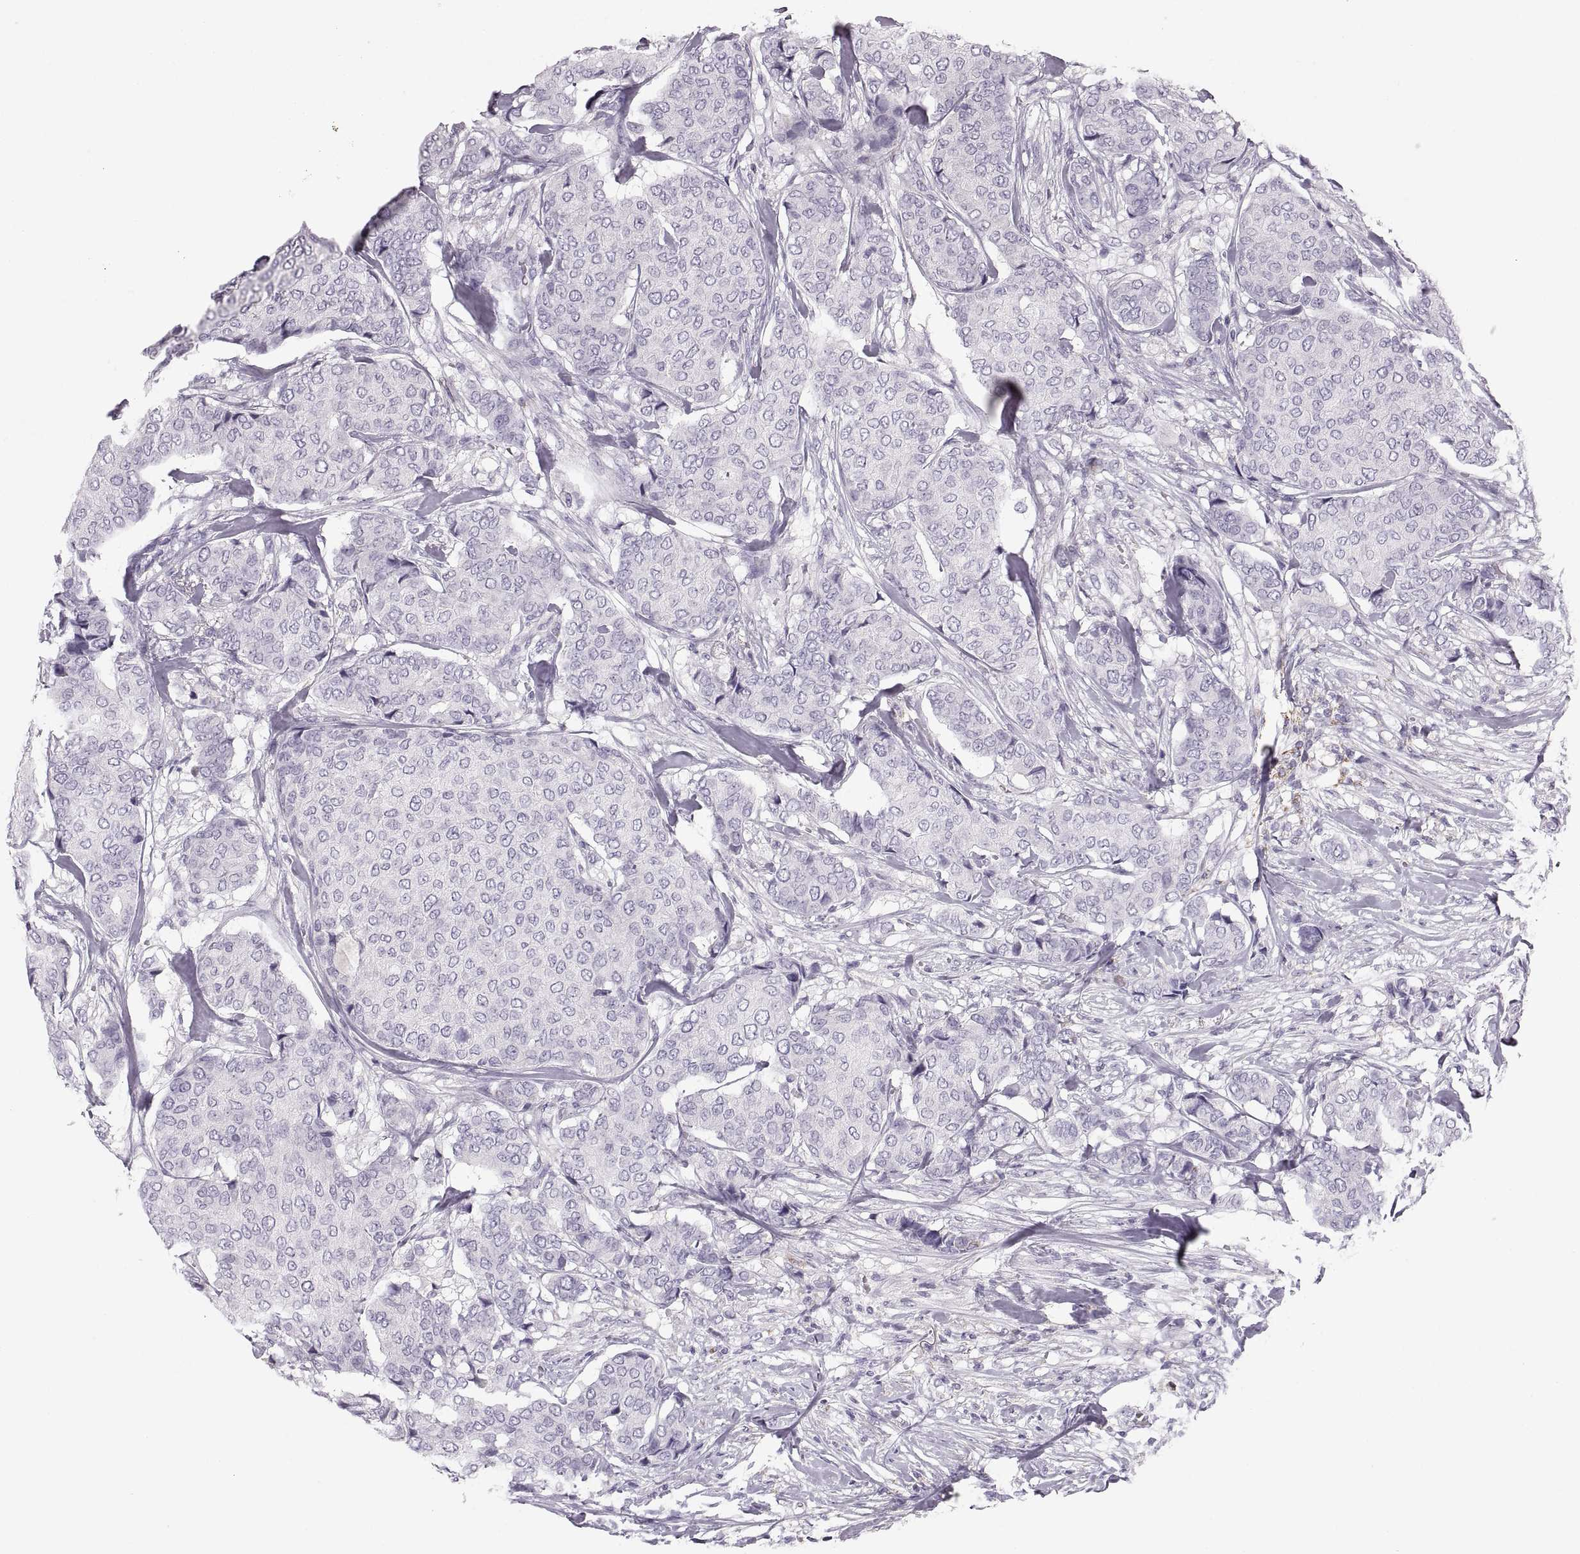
{"staining": {"intensity": "negative", "quantity": "none", "location": "none"}, "tissue": "breast cancer", "cell_type": "Tumor cells", "image_type": "cancer", "snomed": [{"axis": "morphology", "description": "Duct carcinoma"}, {"axis": "topography", "description": "Breast"}], "caption": "Tumor cells are negative for brown protein staining in breast cancer.", "gene": "COL9A3", "patient": {"sex": "female", "age": 75}}